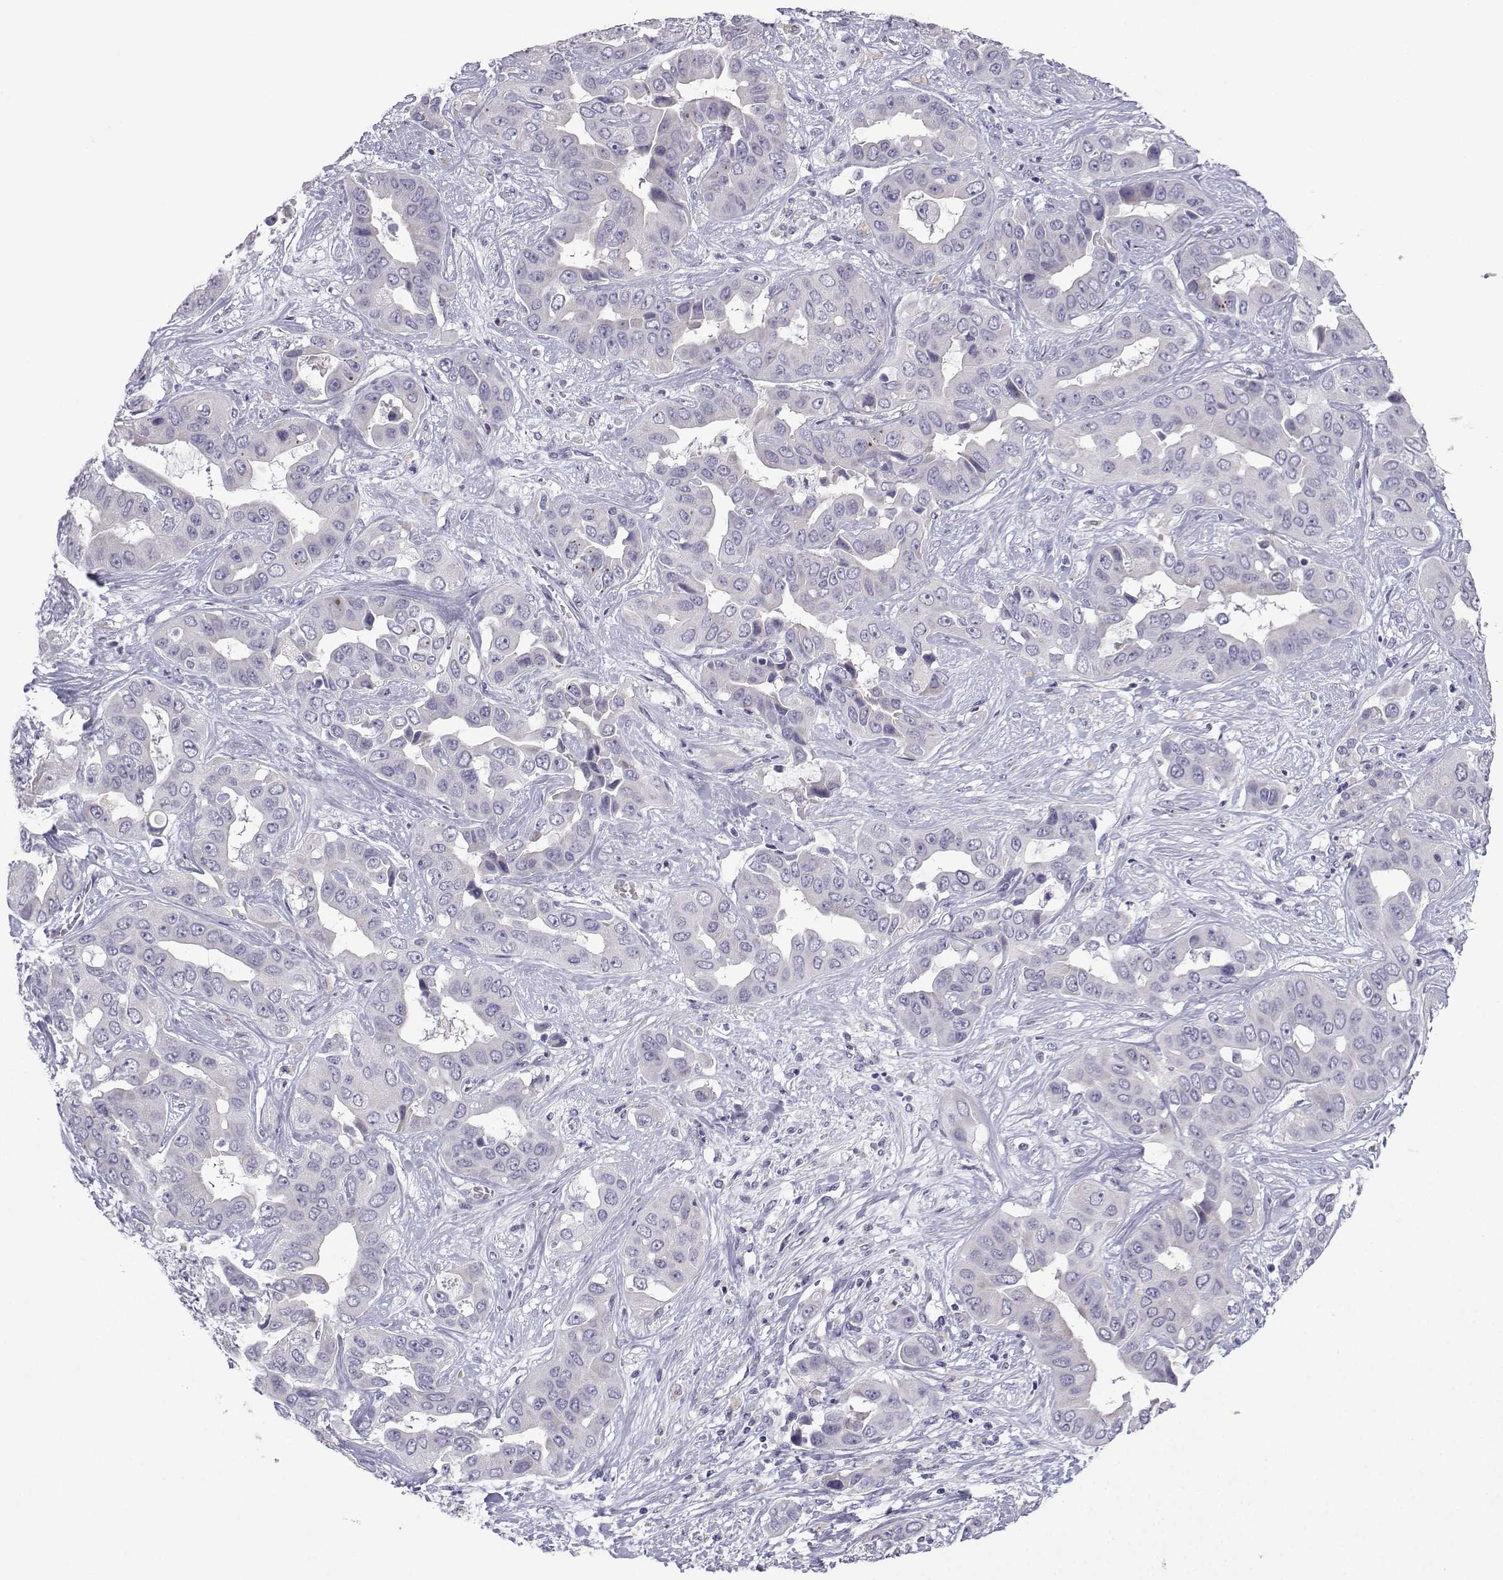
{"staining": {"intensity": "negative", "quantity": "none", "location": "none"}, "tissue": "liver cancer", "cell_type": "Tumor cells", "image_type": "cancer", "snomed": [{"axis": "morphology", "description": "Cholangiocarcinoma"}, {"axis": "topography", "description": "Liver"}], "caption": "Liver cancer was stained to show a protein in brown. There is no significant staining in tumor cells. The staining is performed using DAB (3,3'-diaminobenzidine) brown chromogen with nuclei counter-stained in using hematoxylin.", "gene": "SPACA7", "patient": {"sex": "female", "age": 52}}